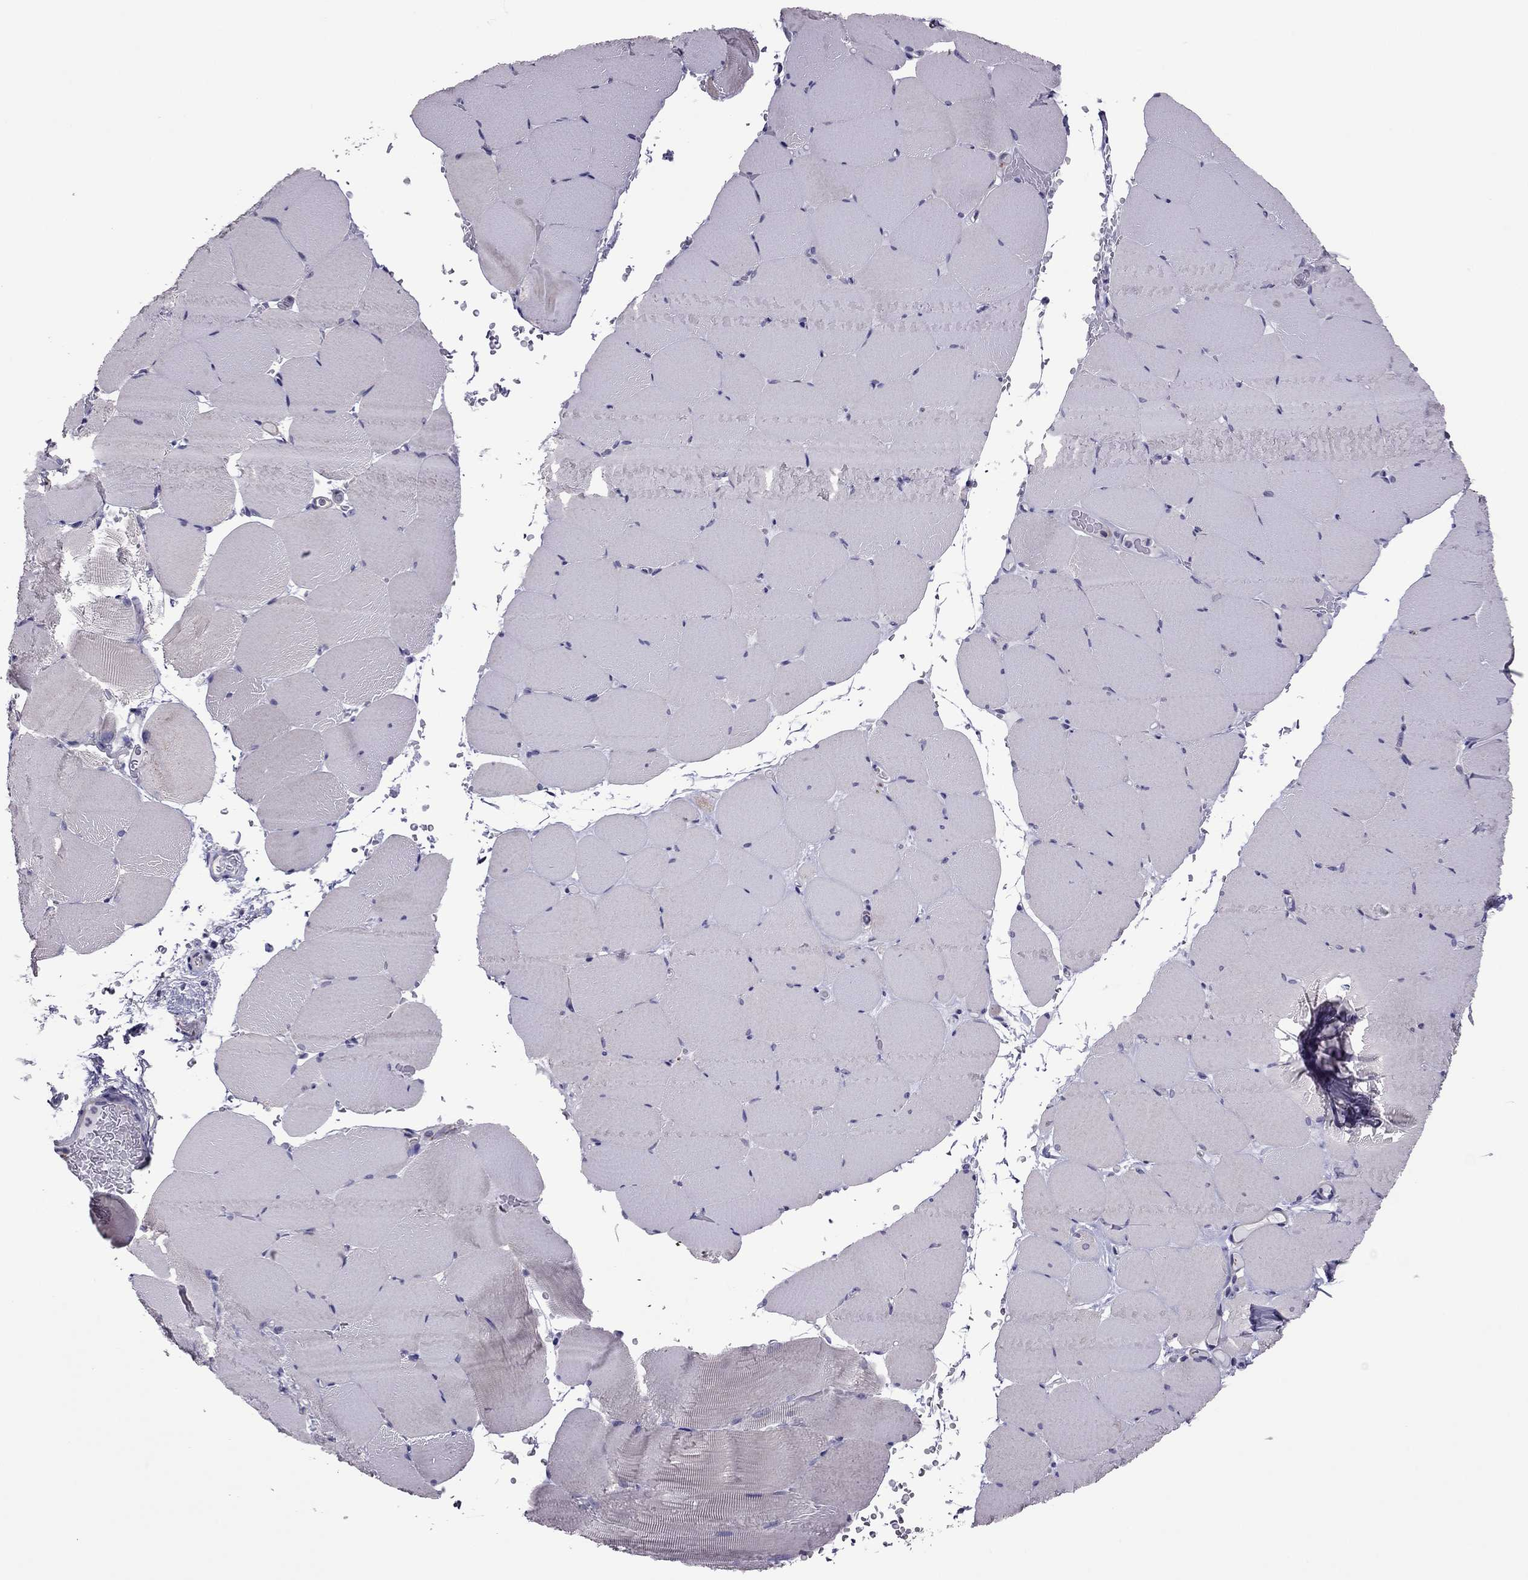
{"staining": {"intensity": "negative", "quantity": "none", "location": "none"}, "tissue": "skeletal muscle", "cell_type": "Myocytes", "image_type": "normal", "snomed": [{"axis": "morphology", "description": "Normal tissue, NOS"}, {"axis": "topography", "description": "Skeletal muscle"}], "caption": "Myocytes show no significant staining in normal skeletal muscle. (Immunohistochemistry, brightfield microscopy, high magnification).", "gene": "SLC16A8", "patient": {"sex": "female", "age": 37}}